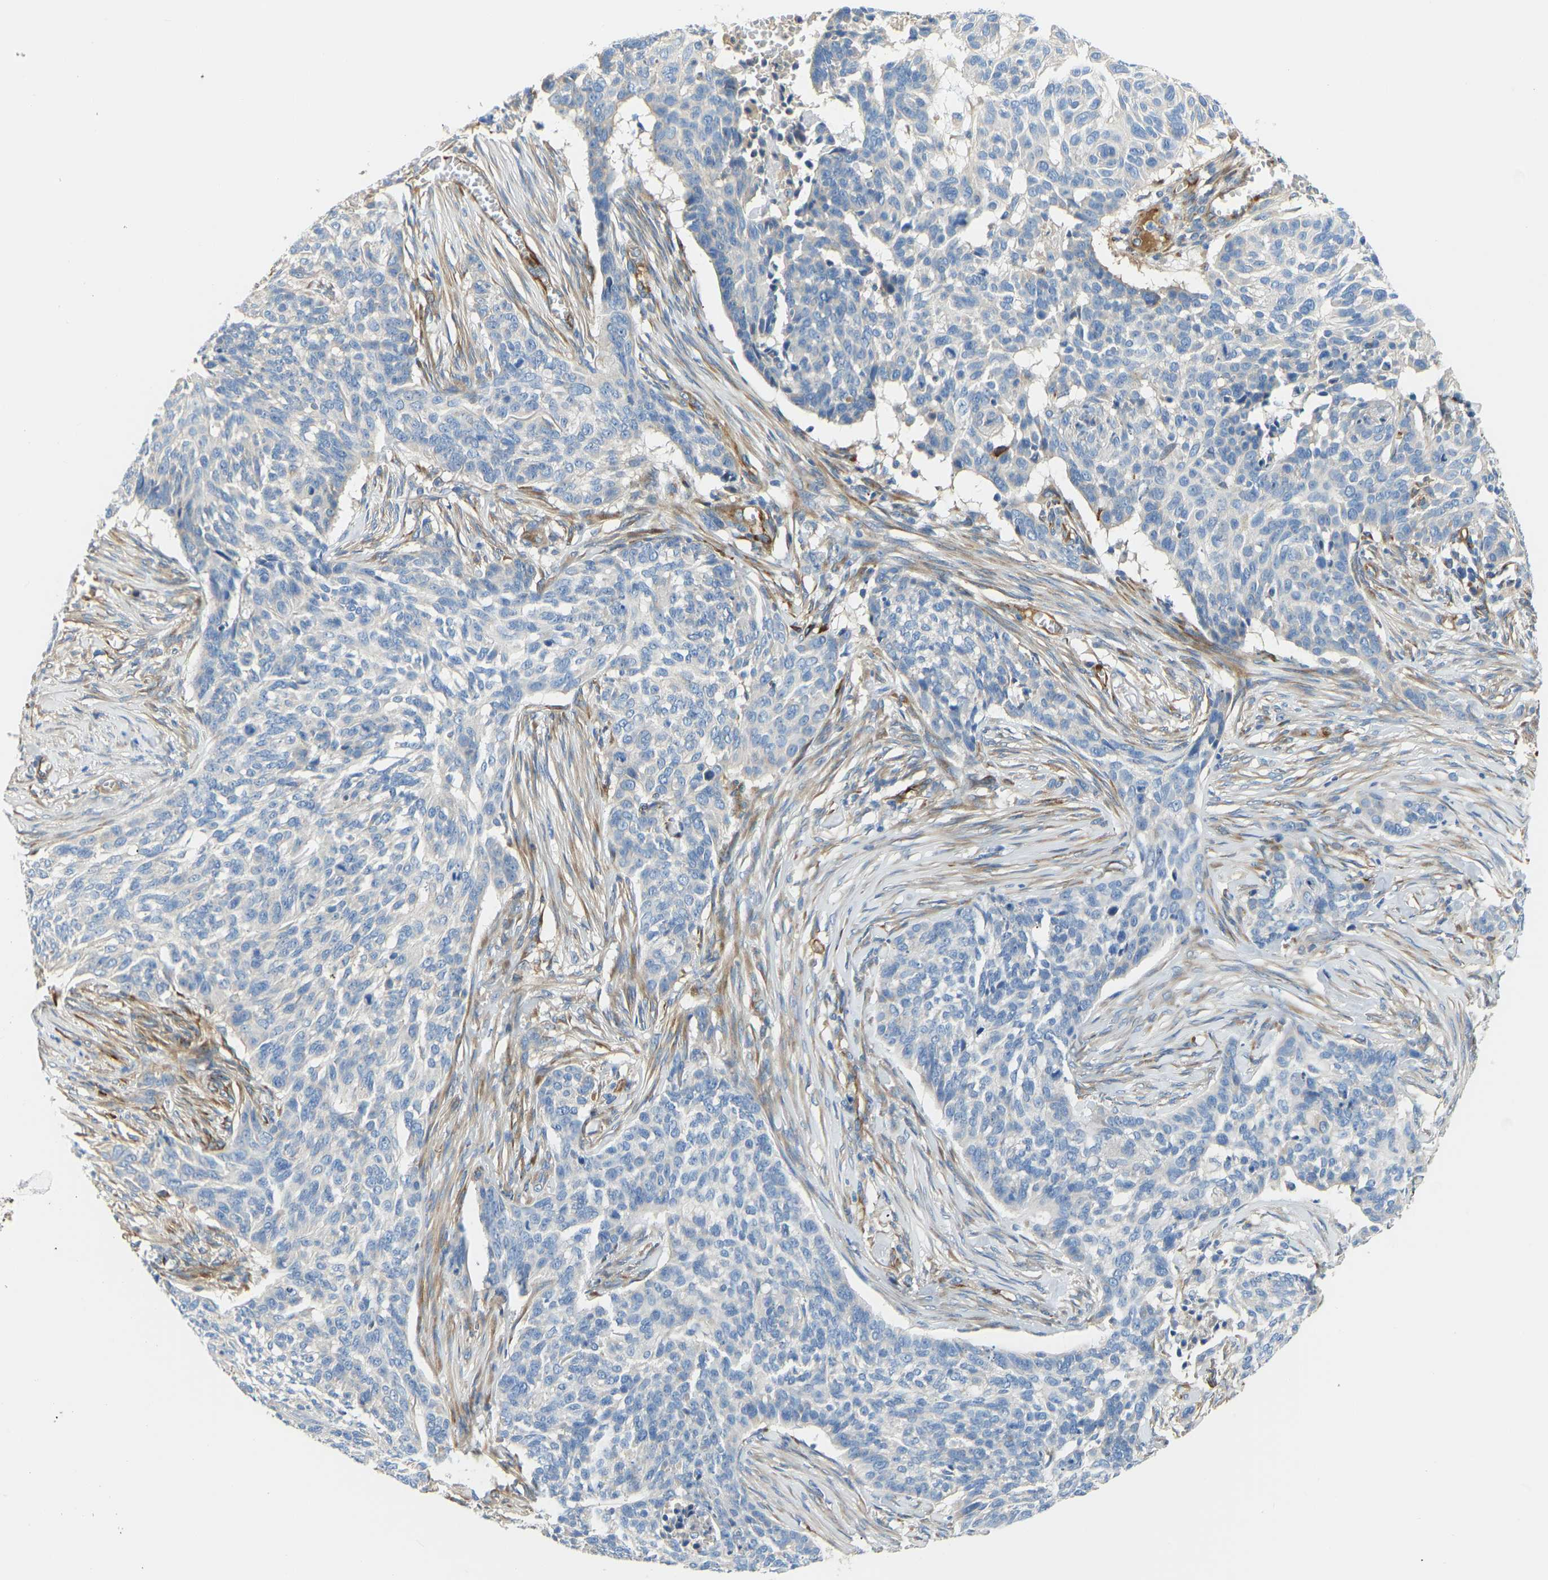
{"staining": {"intensity": "negative", "quantity": "none", "location": "none"}, "tissue": "skin cancer", "cell_type": "Tumor cells", "image_type": "cancer", "snomed": [{"axis": "morphology", "description": "Basal cell carcinoma"}, {"axis": "topography", "description": "Skin"}], "caption": "Photomicrograph shows no protein expression in tumor cells of skin cancer tissue.", "gene": "COL15A1", "patient": {"sex": "male", "age": 85}}